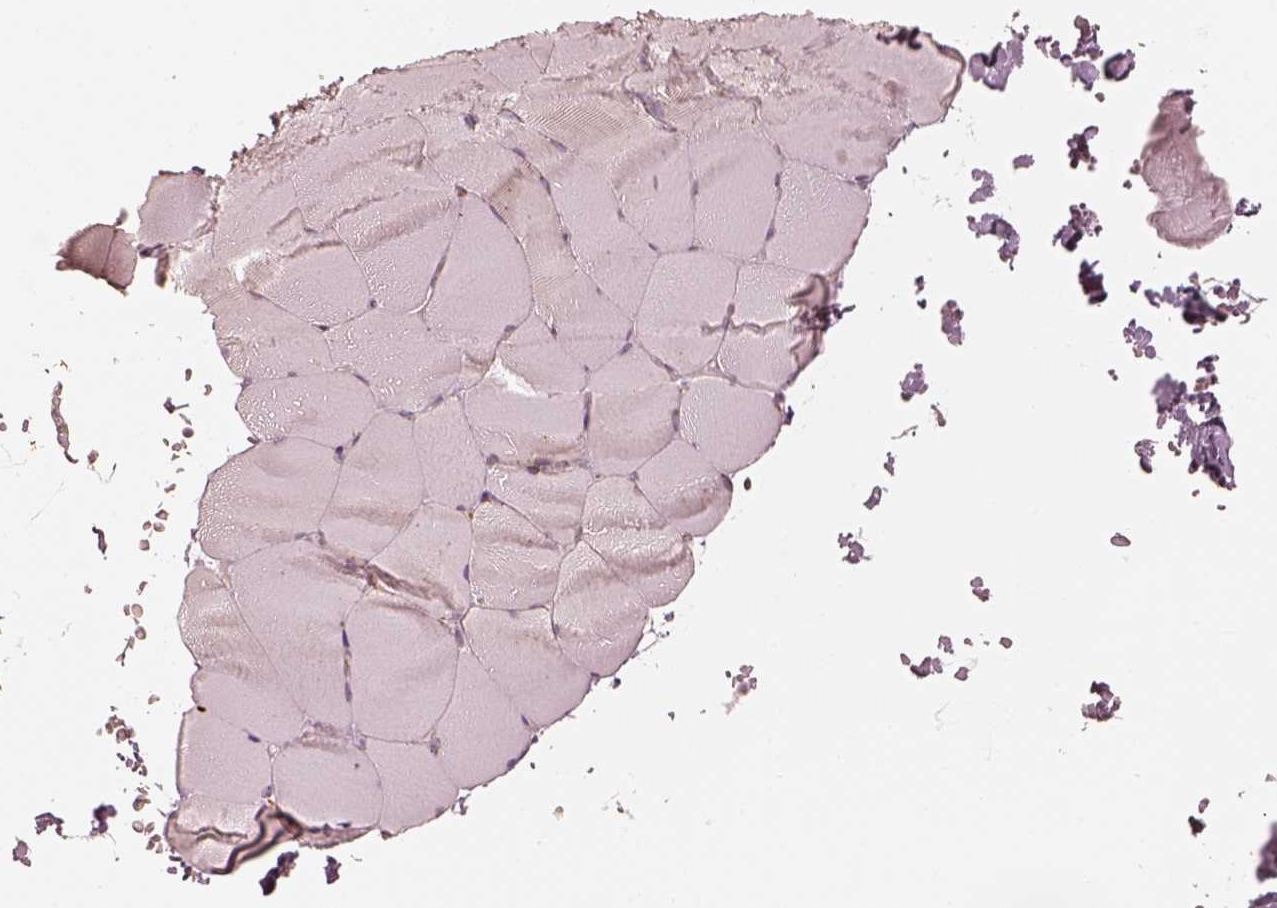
{"staining": {"intensity": "negative", "quantity": "none", "location": "none"}, "tissue": "skeletal muscle", "cell_type": "Myocytes", "image_type": "normal", "snomed": [{"axis": "morphology", "description": "Normal tissue, NOS"}, {"axis": "topography", "description": "Skeletal muscle"}], "caption": "This photomicrograph is of benign skeletal muscle stained with IHC to label a protein in brown with the nuclei are counter-stained blue. There is no staining in myocytes. (DAB immunohistochemistry with hematoxylin counter stain).", "gene": "GORASP2", "patient": {"sex": "female", "age": 37}}